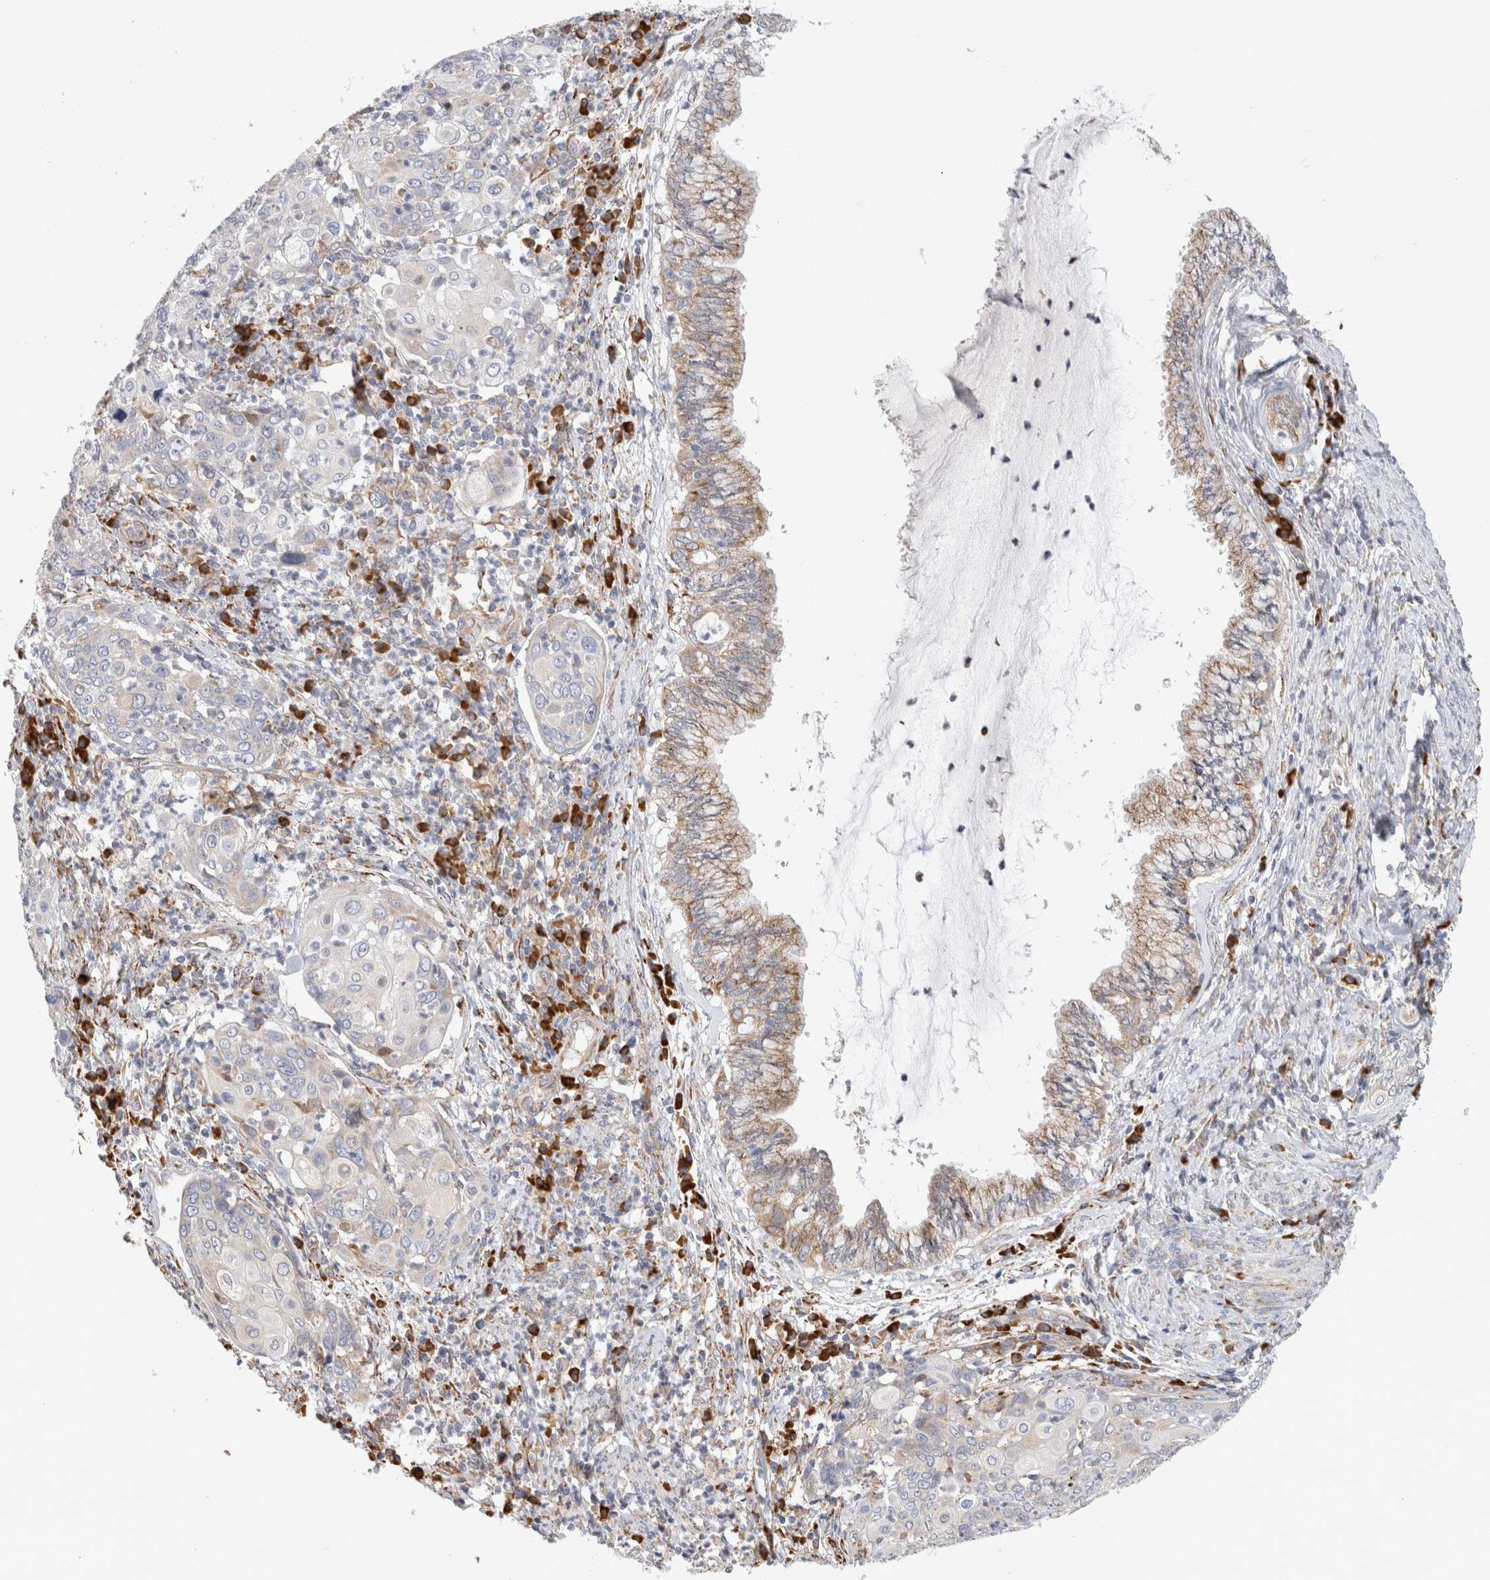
{"staining": {"intensity": "negative", "quantity": "none", "location": "none"}, "tissue": "cervical cancer", "cell_type": "Tumor cells", "image_type": "cancer", "snomed": [{"axis": "morphology", "description": "Squamous cell carcinoma, NOS"}, {"axis": "topography", "description": "Cervix"}], "caption": "A micrograph of human cervical cancer (squamous cell carcinoma) is negative for staining in tumor cells.", "gene": "RPN2", "patient": {"sex": "female", "age": 40}}